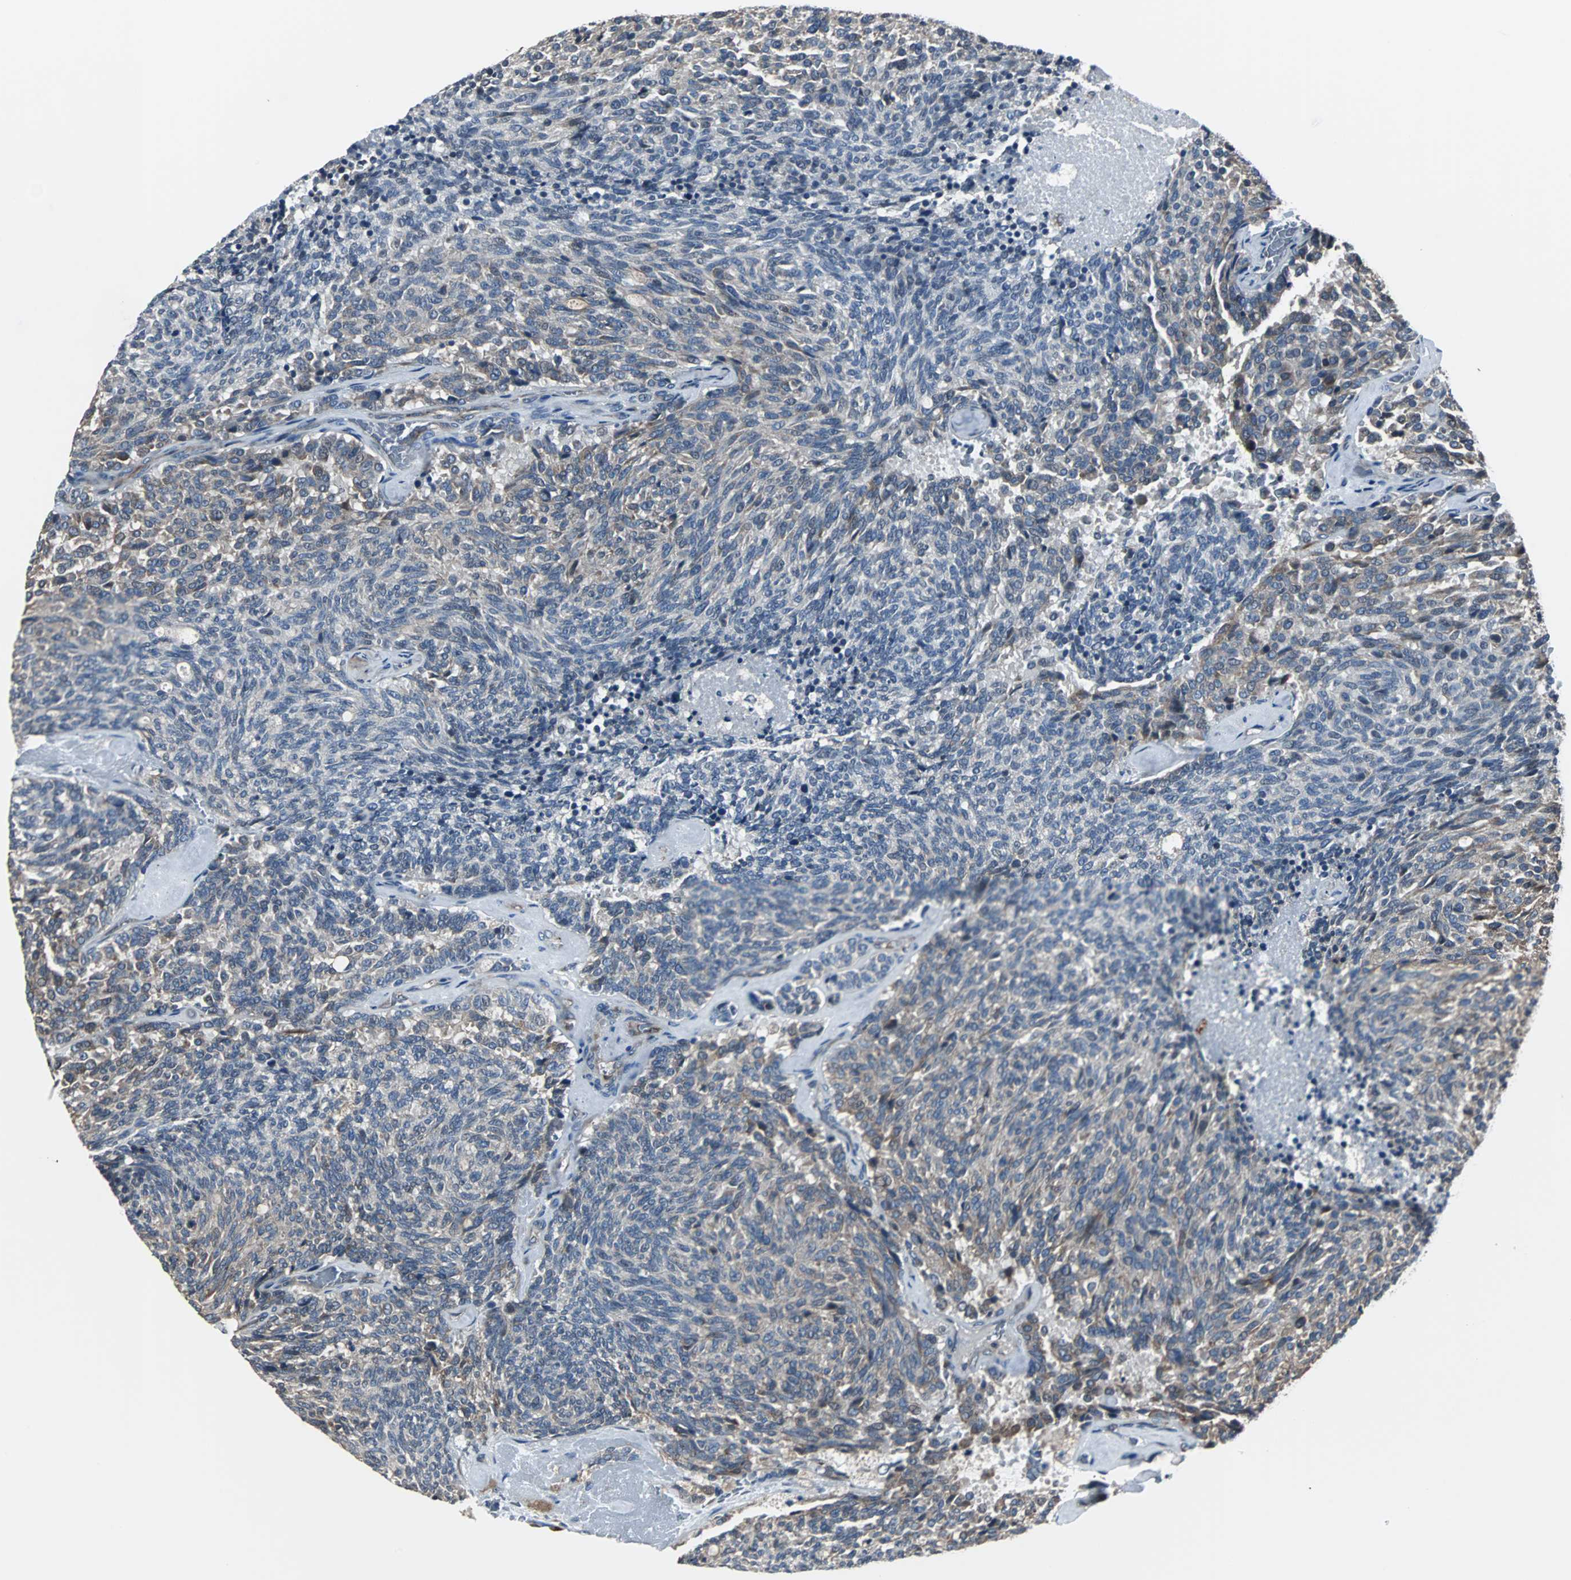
{"staining": {"intensity": "weak", "quantity": "25%-75%", "location": "cytoplasmic/membranous"}, "tissue": "carcinoid", "cell_type": "Tumor cells", "image_type": "cancer", "snomed": [{"axis": "morphology", "description": "Carcinoid, malignant, NOS"}, {"axis": "topography", "description": "Pancreas"}], "caption": "This histopathology image demonstrates immunohistochemistry staining of human carcinoid, with low weak cytoplasmic/membranous expression in approximately 25%-75% of tumor cells.", "gene": "CHP1", "patient": {"sex": "female", "age": 54}}